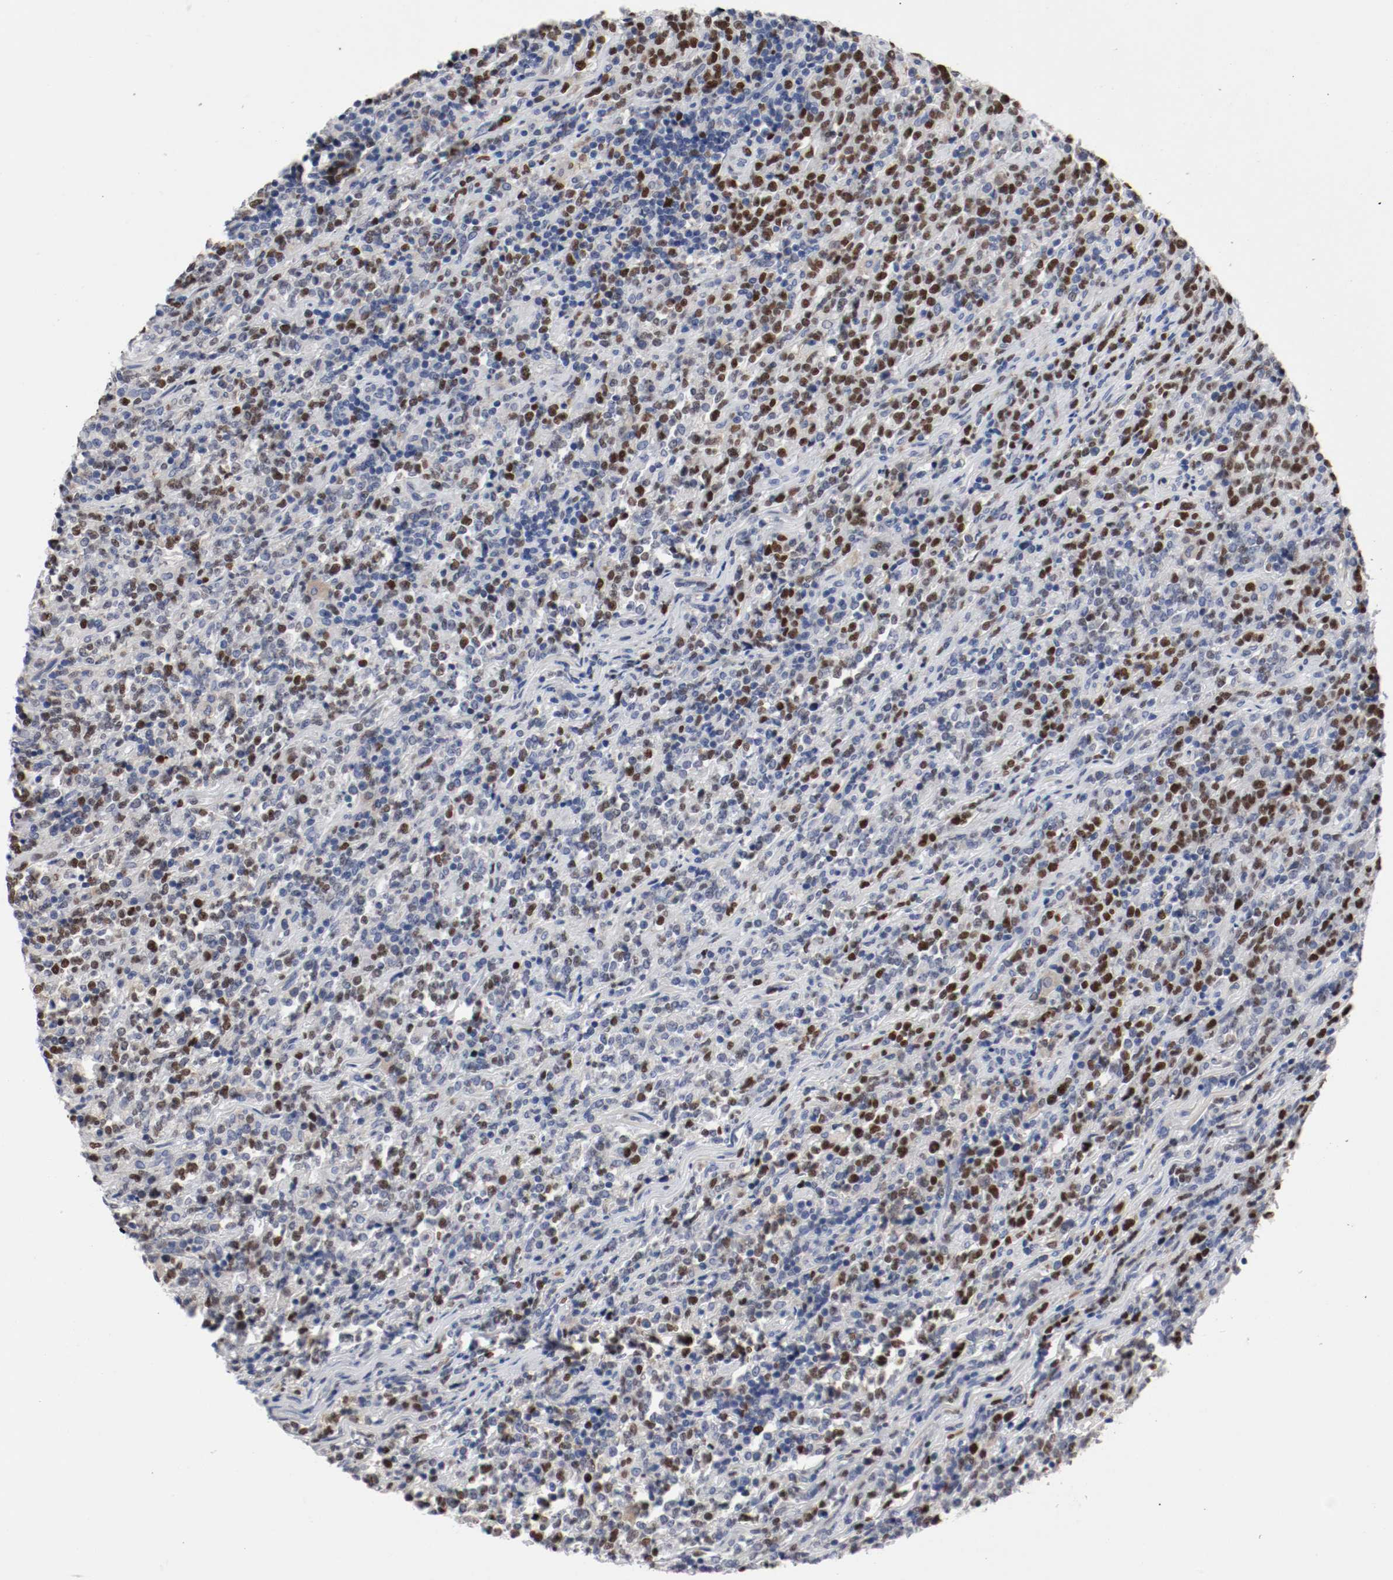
{"staining": {"intensity": "moderate", "quantity": "25%-75%", "location": "nuclear"}, "tissue": "lymphoma", "cell_type": "Tumor cells", "image_type": "cancer", "snomed": [{"axis": "morphology", "description": "Malignant lymphoma, non-Hodgkin's type, High grade"}, {"axis": "topography", "description": "Soft tissue"}], "caption": "This image shows immunohistochemistry staining of malignant lymphoma, non-Hodgkin's type (high-grade), with medium moderate nuclear staining in approximately 25%-75% of tumor cells.", "gene": "MCM6", "patient": {"sex": "male", "age": 18}}